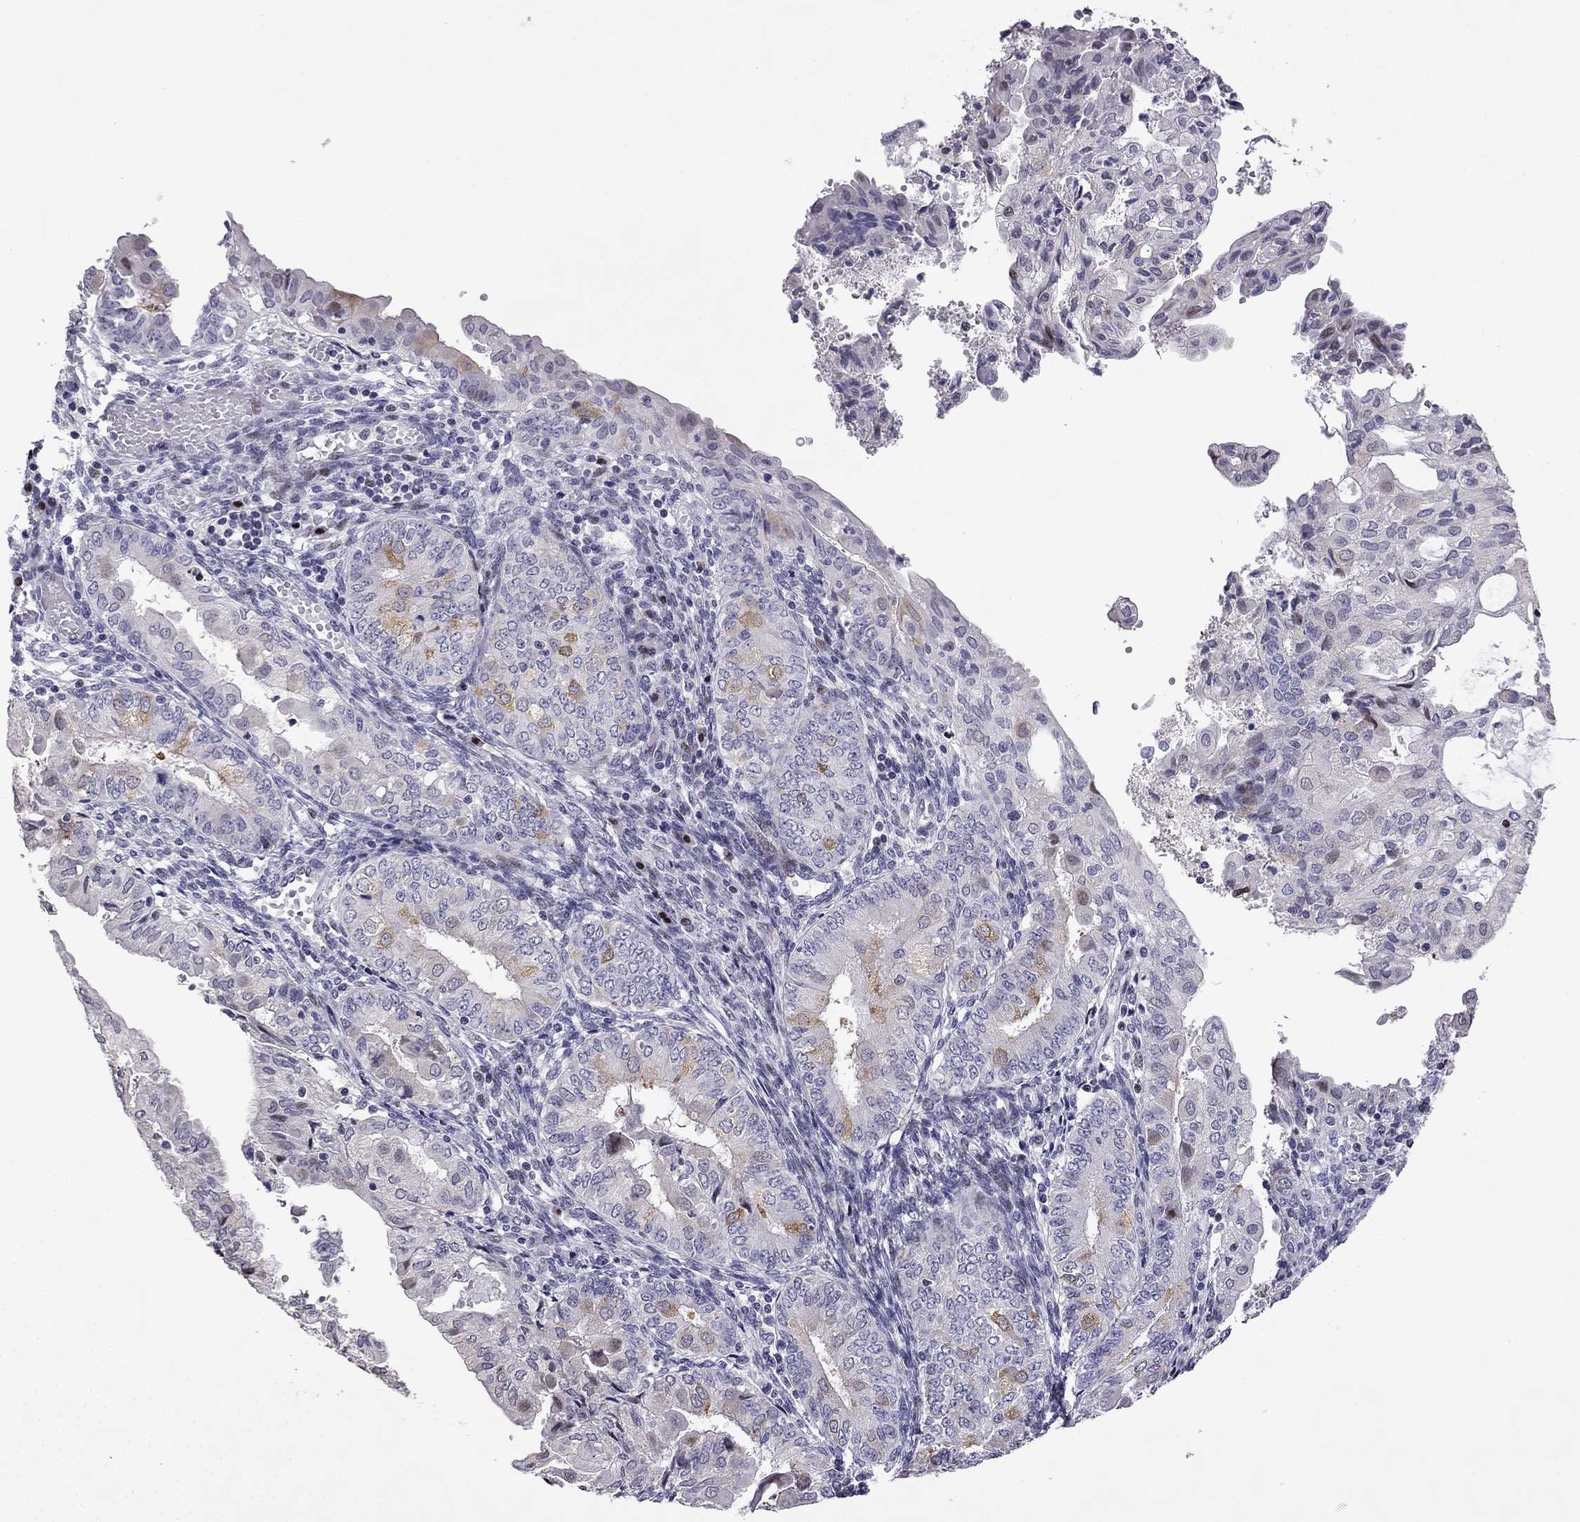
{"staining": {"intensity": "weak", "quantity": "<25%", "location": "cytoplasmic/membranous"}, "tissue": "endometrial cancer", "cell_type": "Tumor cells", "image_type": "cancer", "snomed": [{"axis": "morphology", "description": "Adenocarcinoma, NOS"}, {"axis": "topography", "description": "Endometrium"}], "caption": "Immunohistochemistry image of endometrial cancer stained for a protein (brown), which exhibits no positivity in tumor cells.", "gene": "CFAP70", "patient": {"sex": "female", "age": 68}}